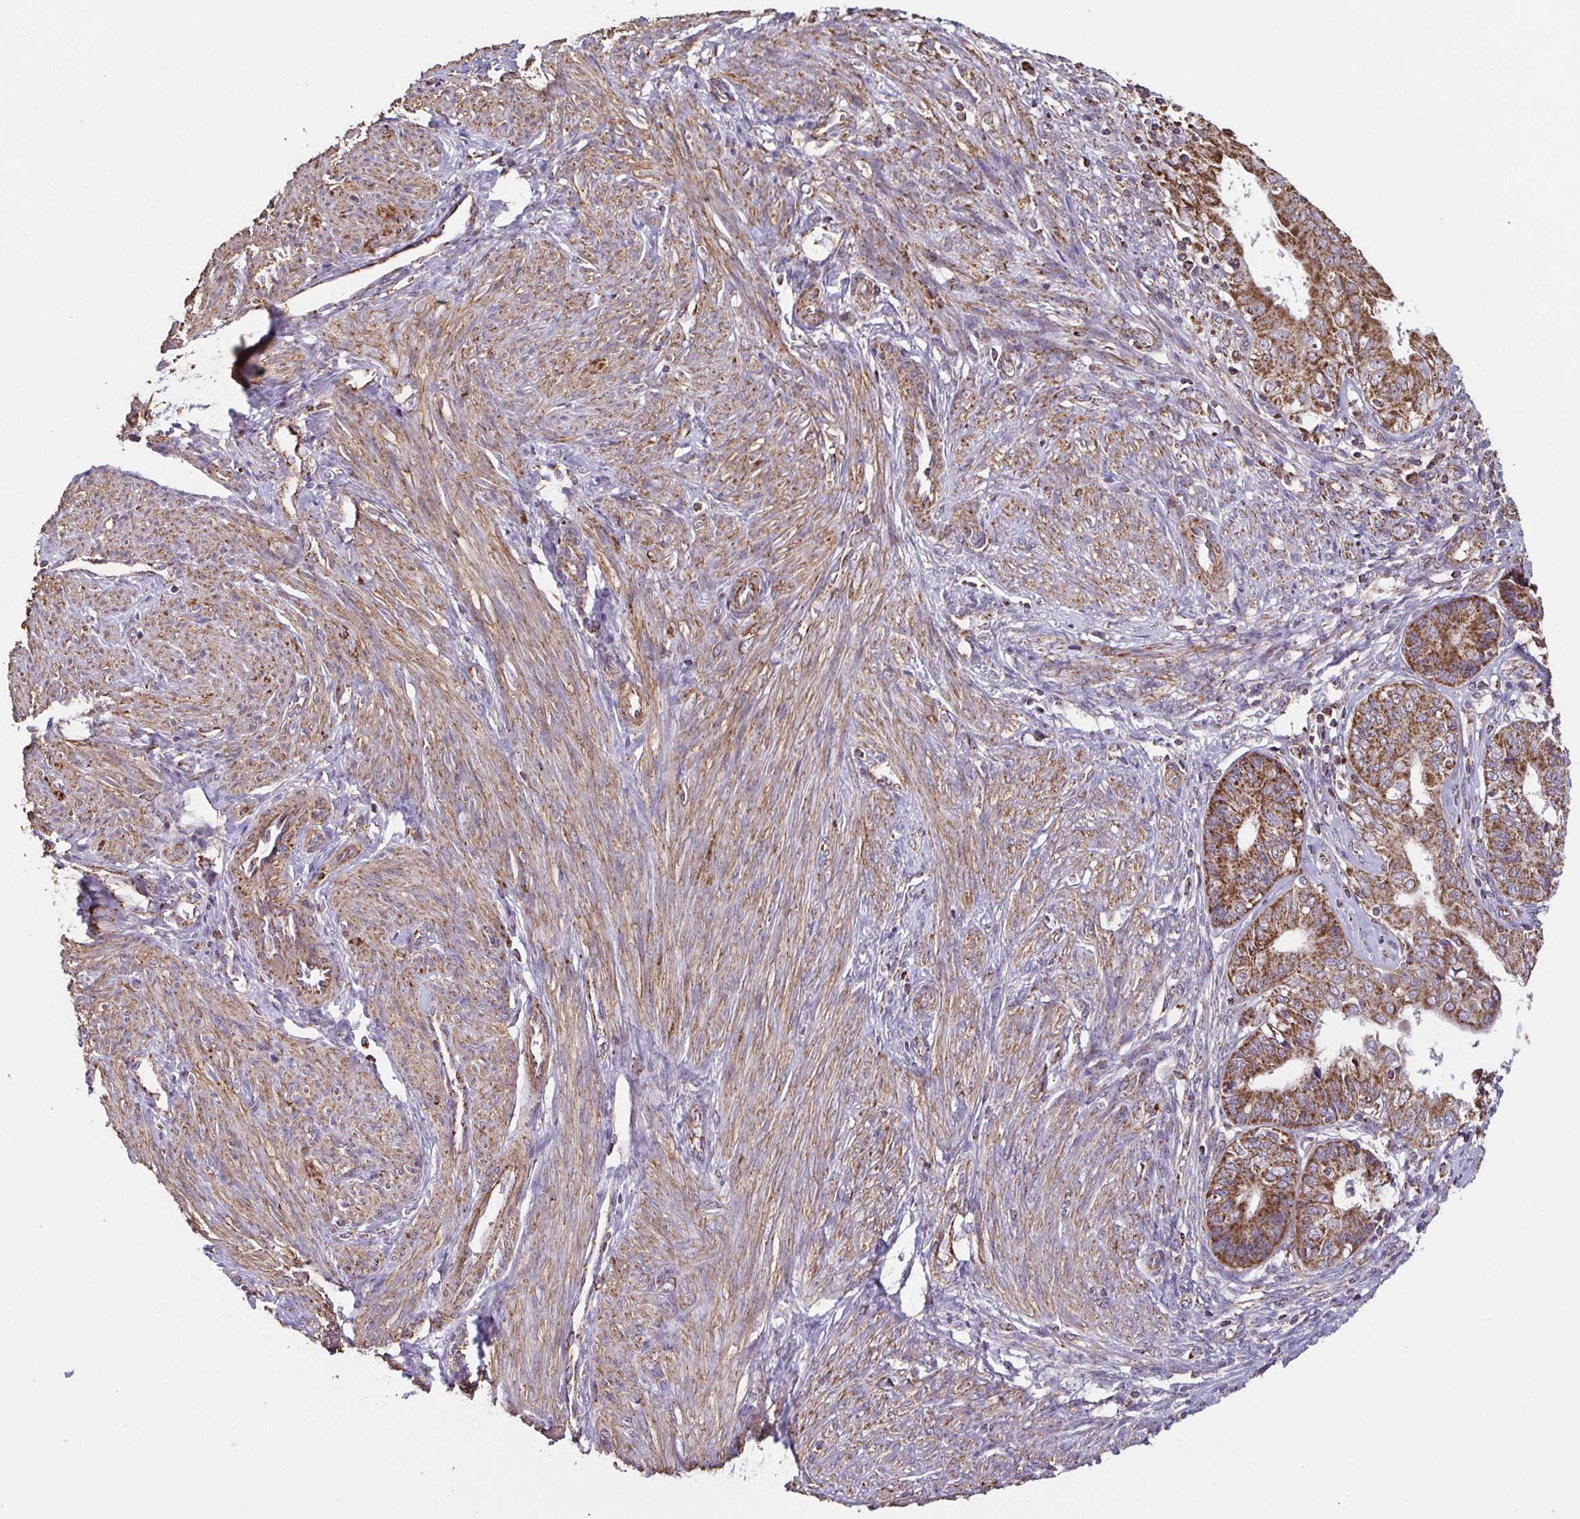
{"staining": {"intensity": "strong", "quantity": ">75%", "location": "cytoplasmic/membranous"}, "tissue": "endometrial cancer", "cell_type": "Tumor cells", "image_type": "cancer", "snomed": [{"axis": "morphology", "description": "Adenocarcinoma, NOS"}, {"axis": "topography", "description": "Endometrium"}], "caption": "High-magnification brightfield microscopy of endometrial adenocarcinoma stained with DAB (3,3'-diaminobenzidine) (brown) and counterstained with hematoxylin (blue). tumor cells exhibit strong cytoplasmic/membranous expression is appreciated in approximately>75% of cells.", "gene": "DIP2B", "patient": {"sex": "female", "age": 68}}